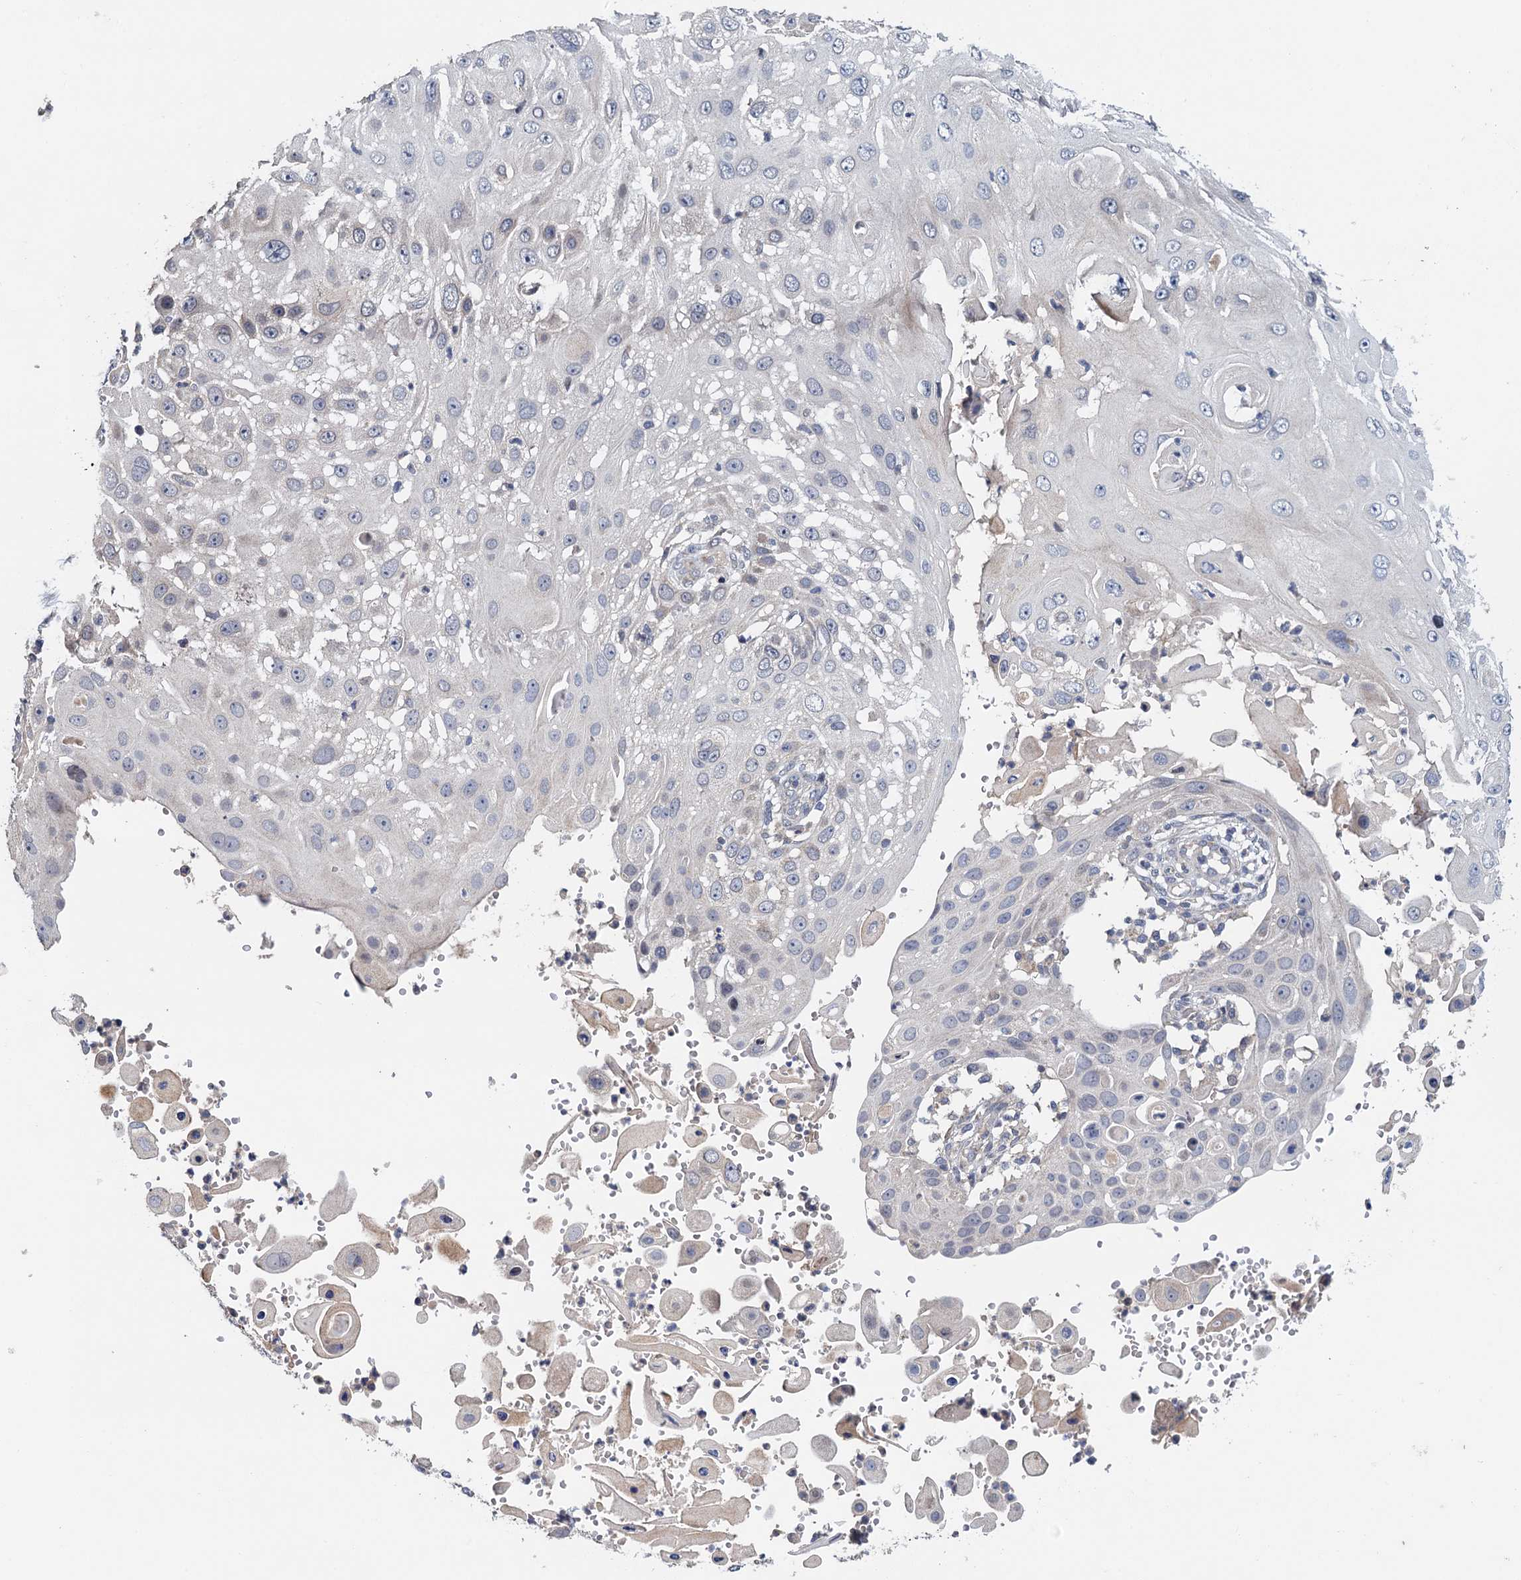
{"staining": {"intensity": "negative", "quantity": "none", "location": "none"}, "tissue": "skin cancer", "cell_type": "Tumor cells", "image_type": "cancer", "snomed": [{"axis": "morphology", "description": "Squamous cell carcinoma, NOS"}, {"axis": "topography", "description": "Skin"}], "caption": "Tumor cells show no significant protein positivity in skin cancer (squamous cell carcinoma).", "gene": "MDM1", "patient": {"sex": "female", "age": 44}}